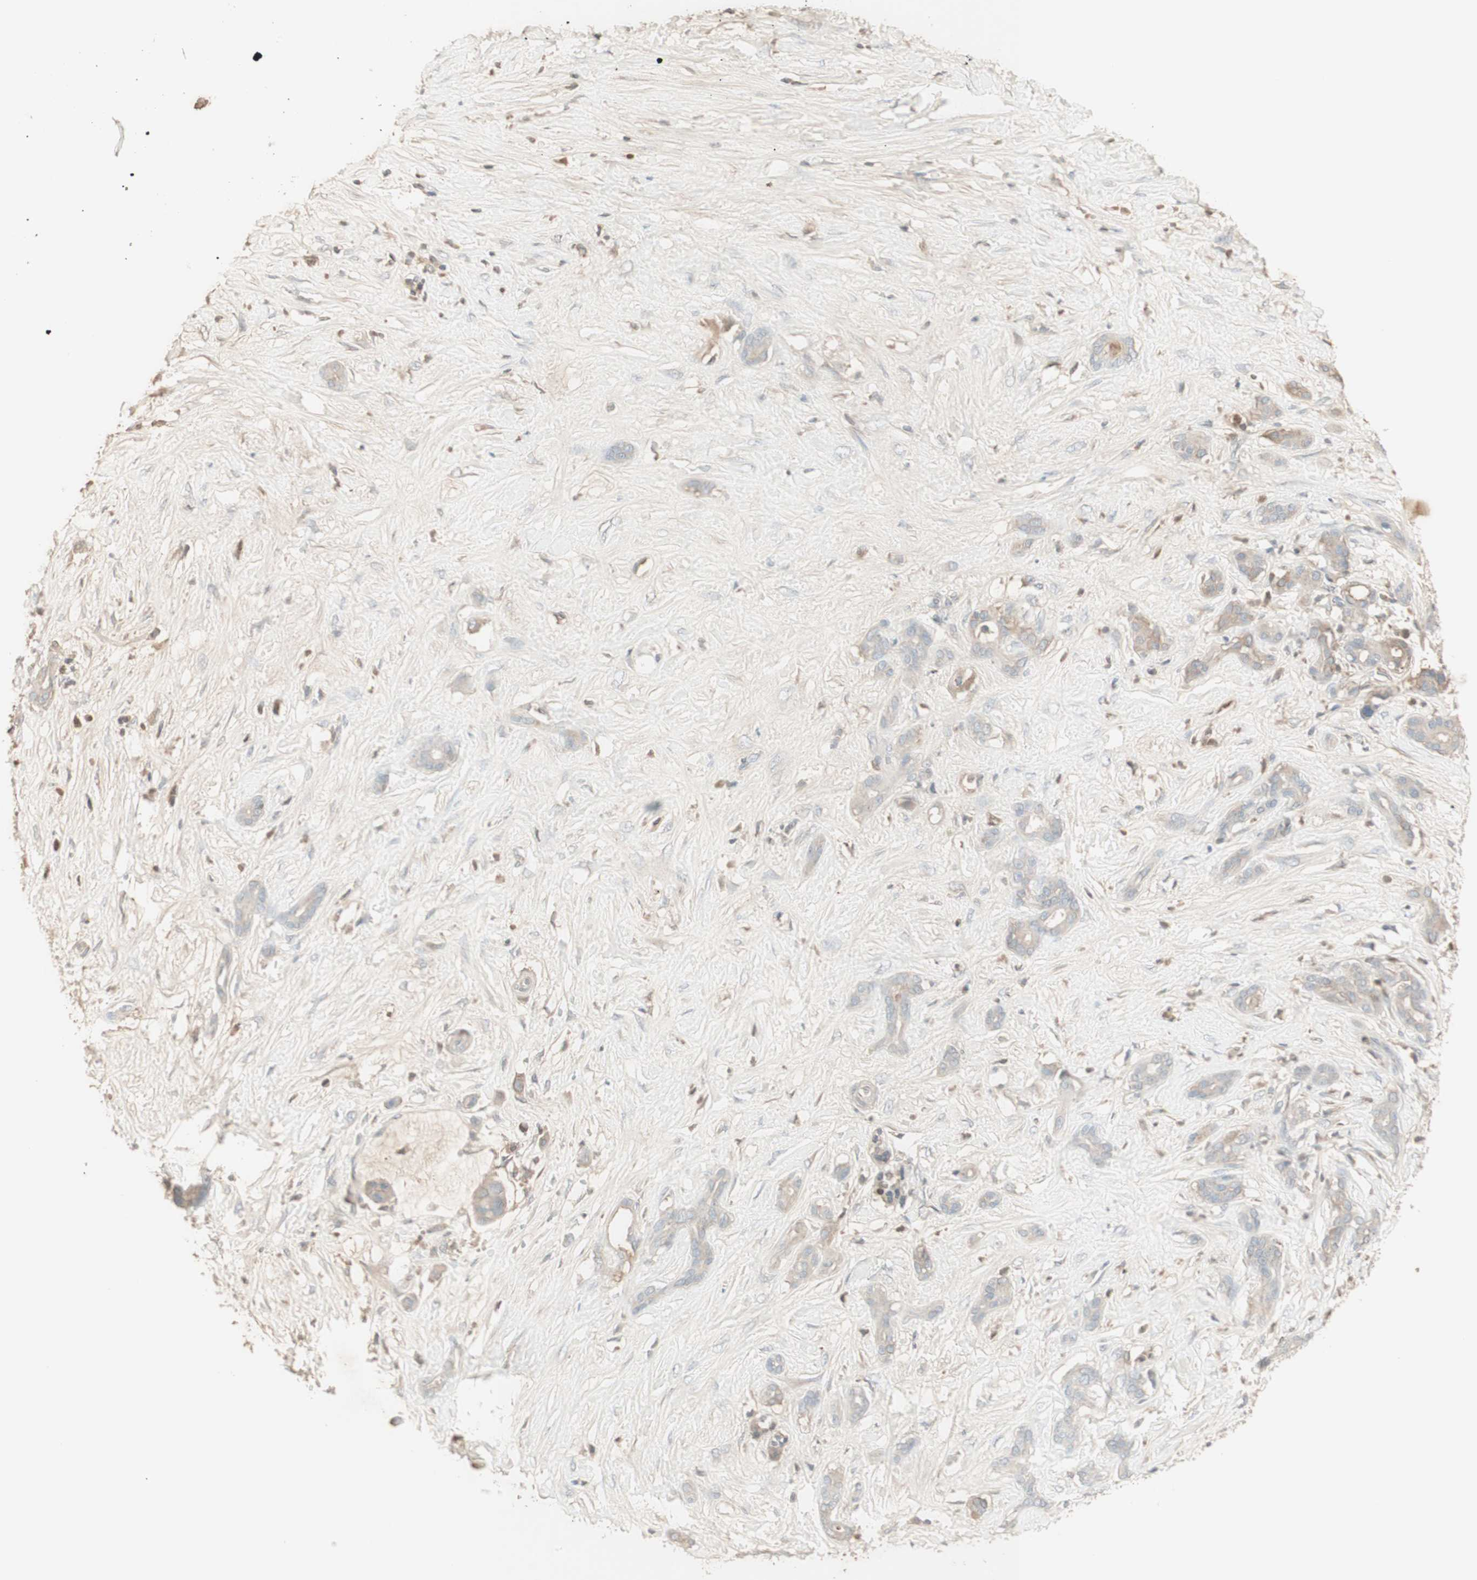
{"staining": {"intensity": "weak", "quantity": ">75%", "location": "cytoplasmic/membranous"}, "tissue": "pancreatic cancer", "cell_type": "Tumor cells", "image_type": "cancer", "snomed": [{"axis": "morphology", "description": "Adenocarcinoma, NOS"}, {"axis": "topography", "description": "Pancreas"}], "caption": "IHC (DAB (3,3'-diaminobenzidine)) staining of human pancreatic cancer (adenocarcinoma) shows weak cytoplasmic/membranous protein positivity in approximately >75% of tumor cells.", "gene": "IFNG", "patient": {"sex": "male", "age": 41}}